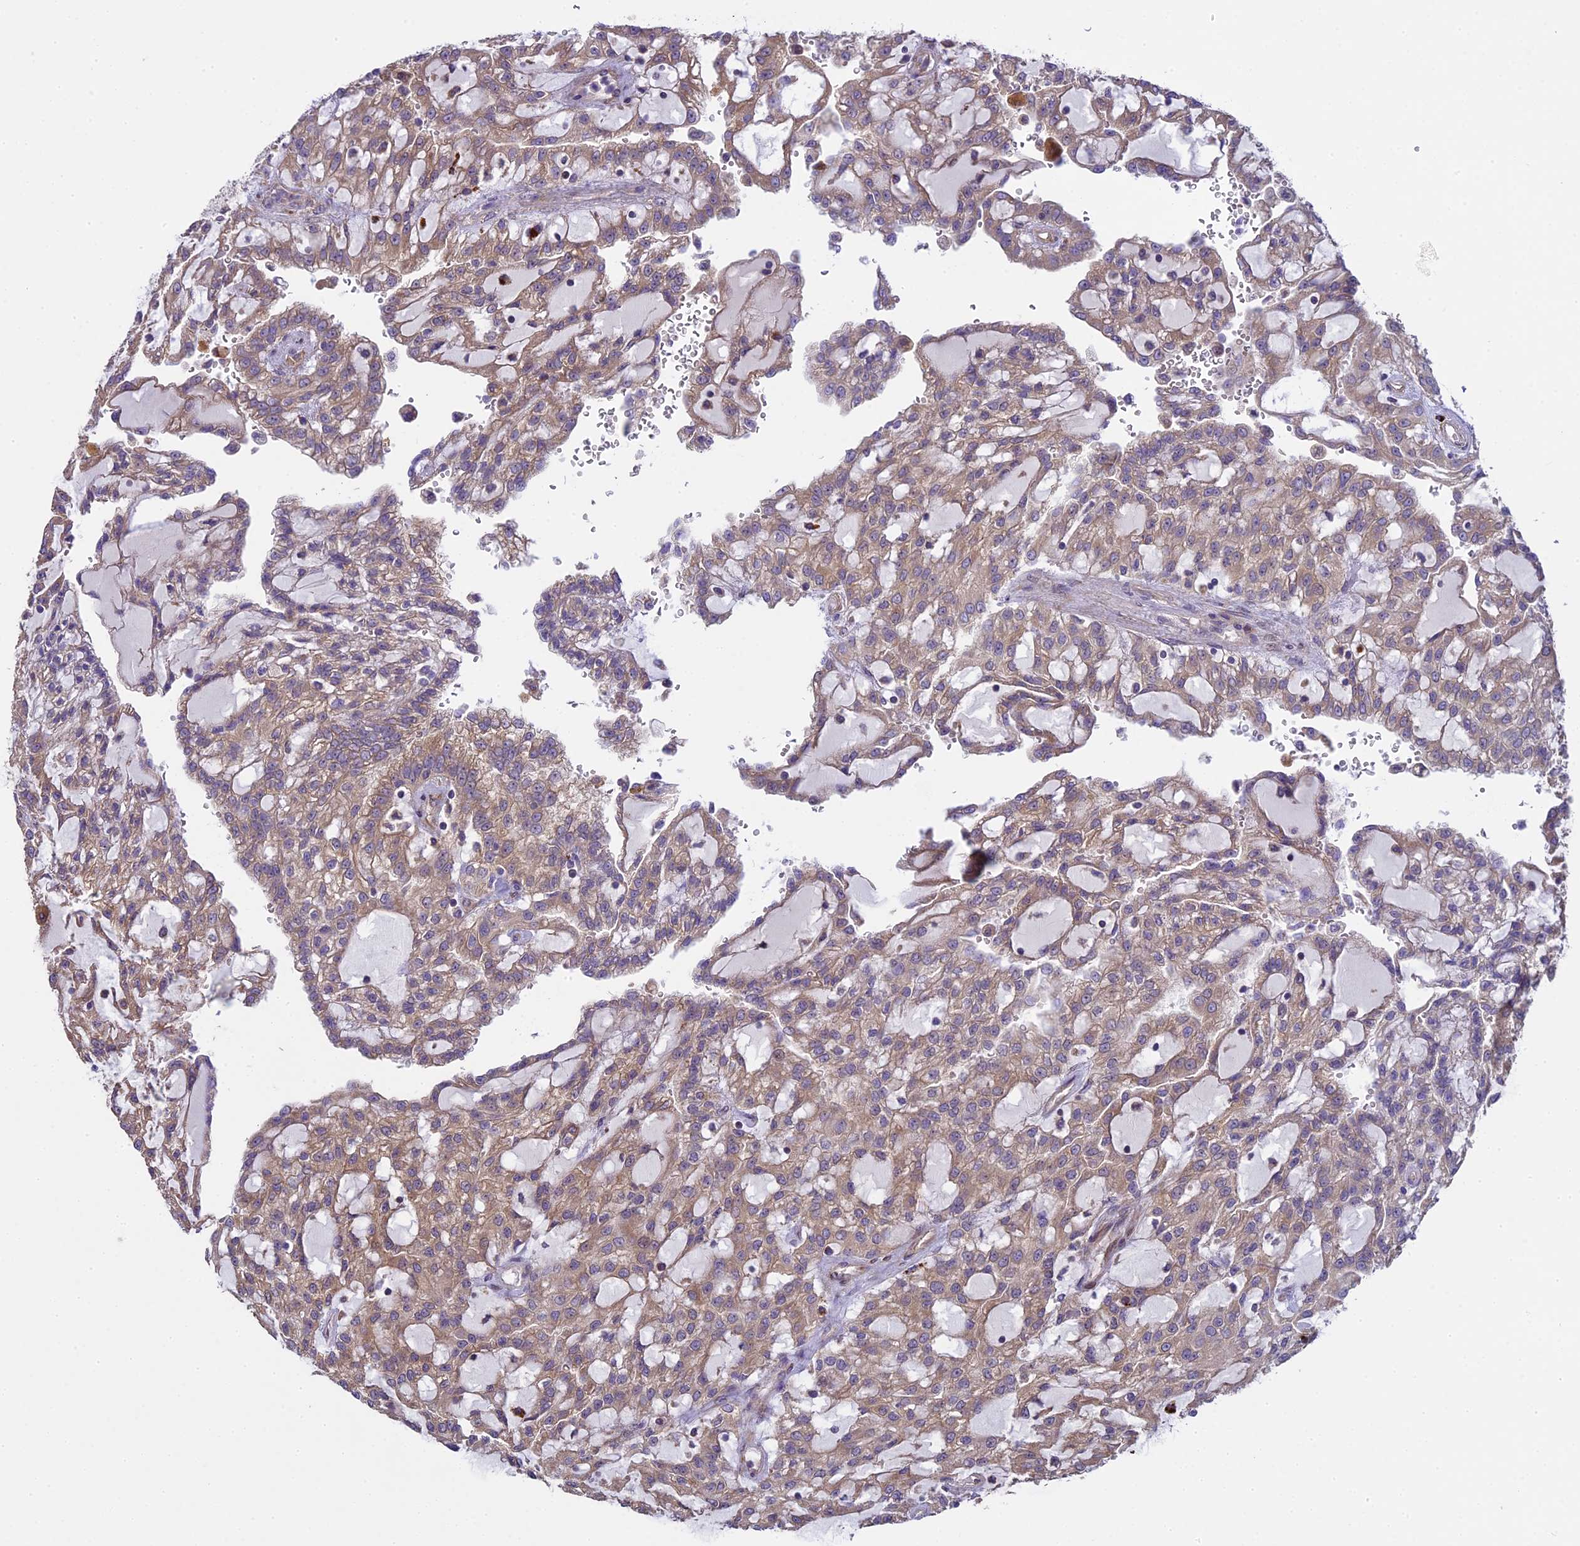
{"staining": {"intensity": "weak", "quantity": ">75%", "location": "cytoplasmic/membranous"}, "tissue": "renal cancer", "cell_type": "Tumor cells", "image_type": "cancer", "snomed": [{"axis": "morphology", "description": "Adenocarcinoma, NOS"}, {"axis": "topography", "description": "Kidney"}], "caption": "Adenocarcinoma (renal) stained with DAB IHC displays low levels of weak cytoplasmic/membranous positivity in approximately >75% of tumor cells.", "gene": "SPIRE1", "patient": {"sex": "male", "age": 63}}